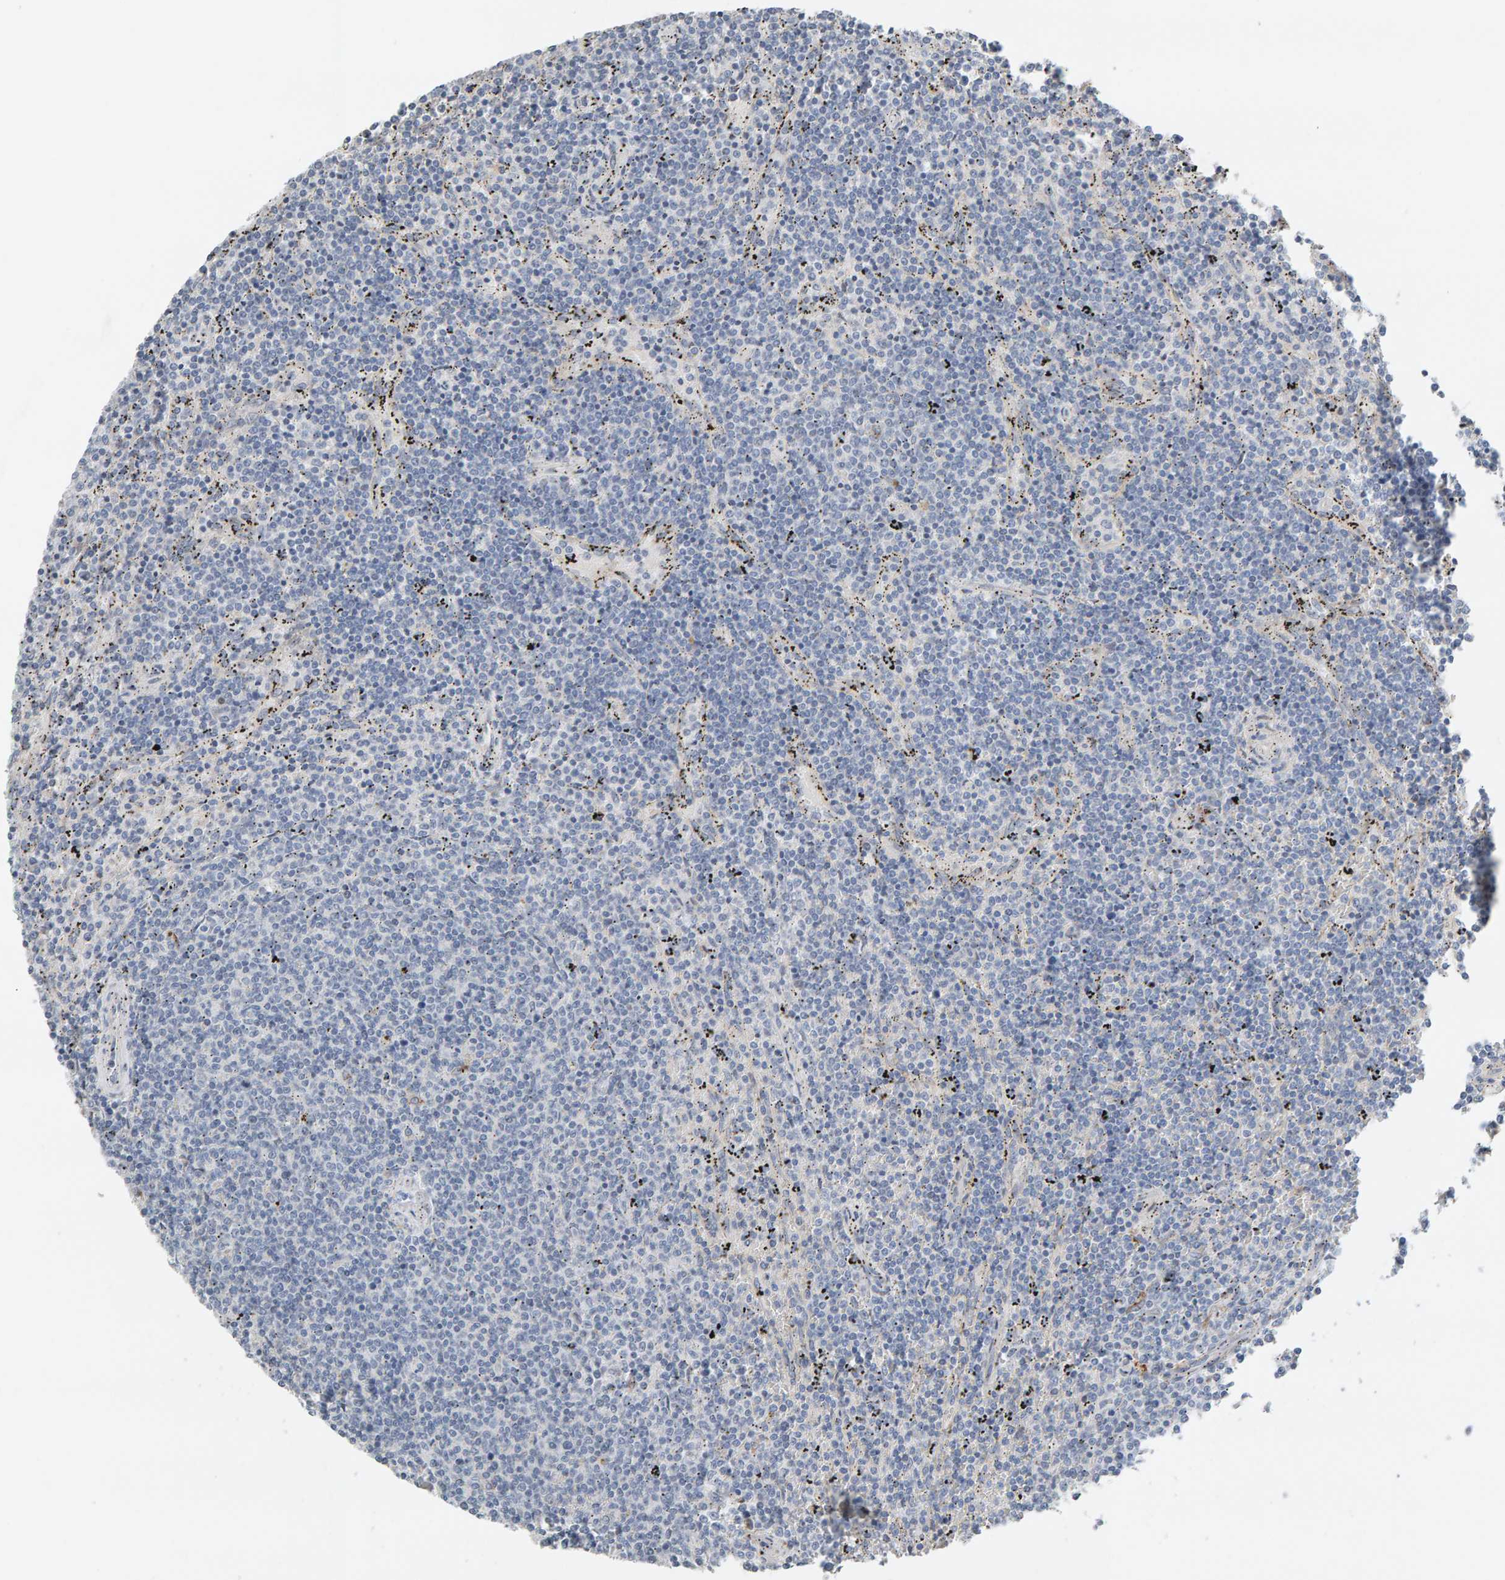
{"staining": {"intensity": "negative", "quantity": "none", "location": "none"}, "tissue": "lymphoma", "cell_type": "Tumor cells", "image_type": "cancer", "snomed": [{"axis": "morphology", "description": "Malignant lymphoma, non-Hodgkin's type, Low grade"}, {"axis": "topography", "description": "Spleen"}], "caption": "An immunohistochemistry (IHC) micrograph of low-grade malignant lymphoma, non-Hodgkin's type is shown. There is no staining in tumor cells of low-grade malignant lymphoma, non-Hodgkin's type. Brightfield microscopy of immunohistochemistry stained with DAB (brown) and hematoxylin (blue), captured at high magnification.", "gene": "IPPK", "patient": {"sex": "female", "age": 50}}